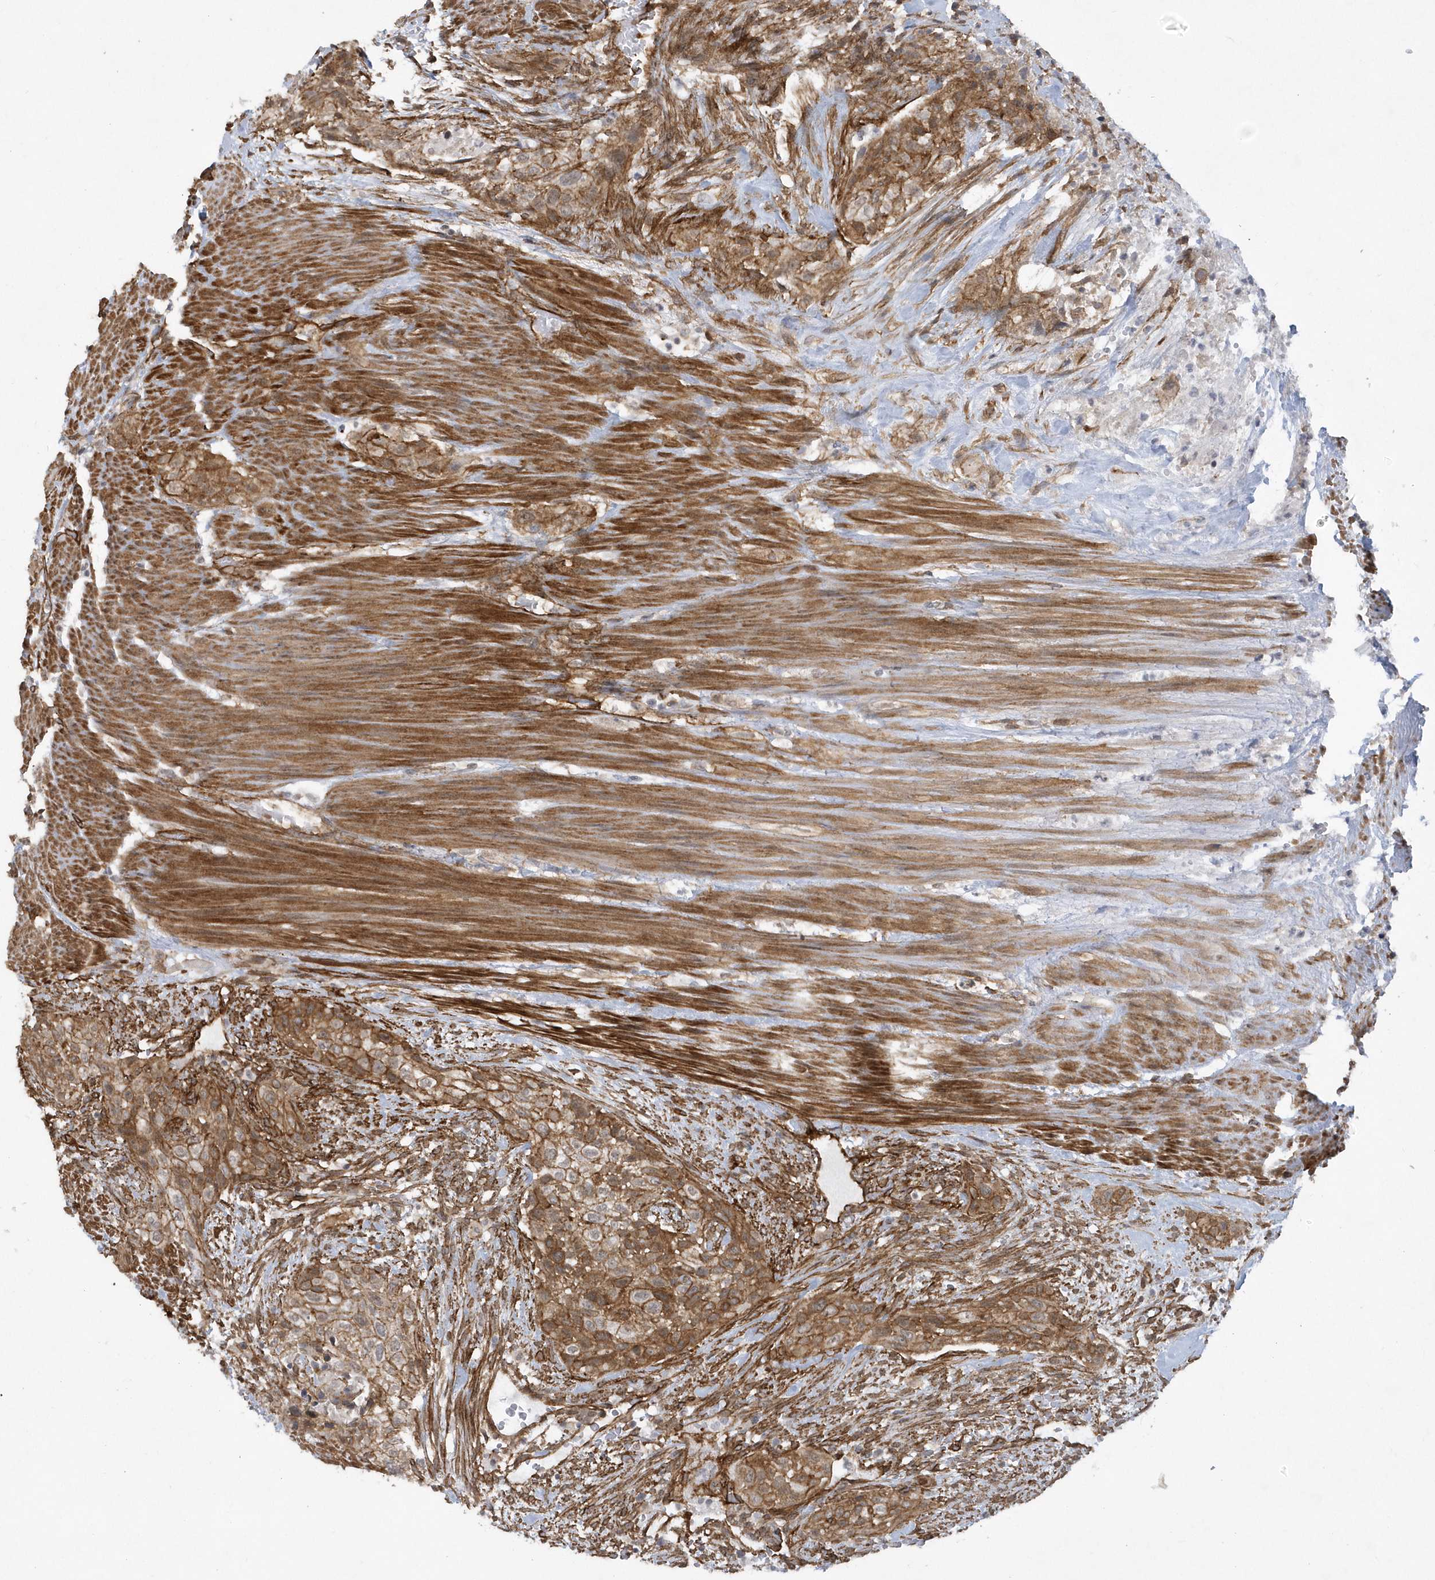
{"staining": {"intensity": "weak", "quantity": ">75%", "location": "cytoplasmic/membranous"}, "tissue": "urothelial cancer", "cell_type": "Tumor cells", "image_type": "cancer", "snomed": [{"axis": "morphology", "description": "Urothelial carcinoma, High grade"}, {"axis": "topography", "description": "Urinary bladder"}], "caption": "Immunohistochemistry (IHC) of human urothelial cancer displays low levels of weak cytoplasmic/membranous staining in approximately >75% of tumor cells. (Brightfield microscopy of DAB IHC at high magnification).", "gene": "RAI14", "patient": {"sex": "male", "age": 35}}